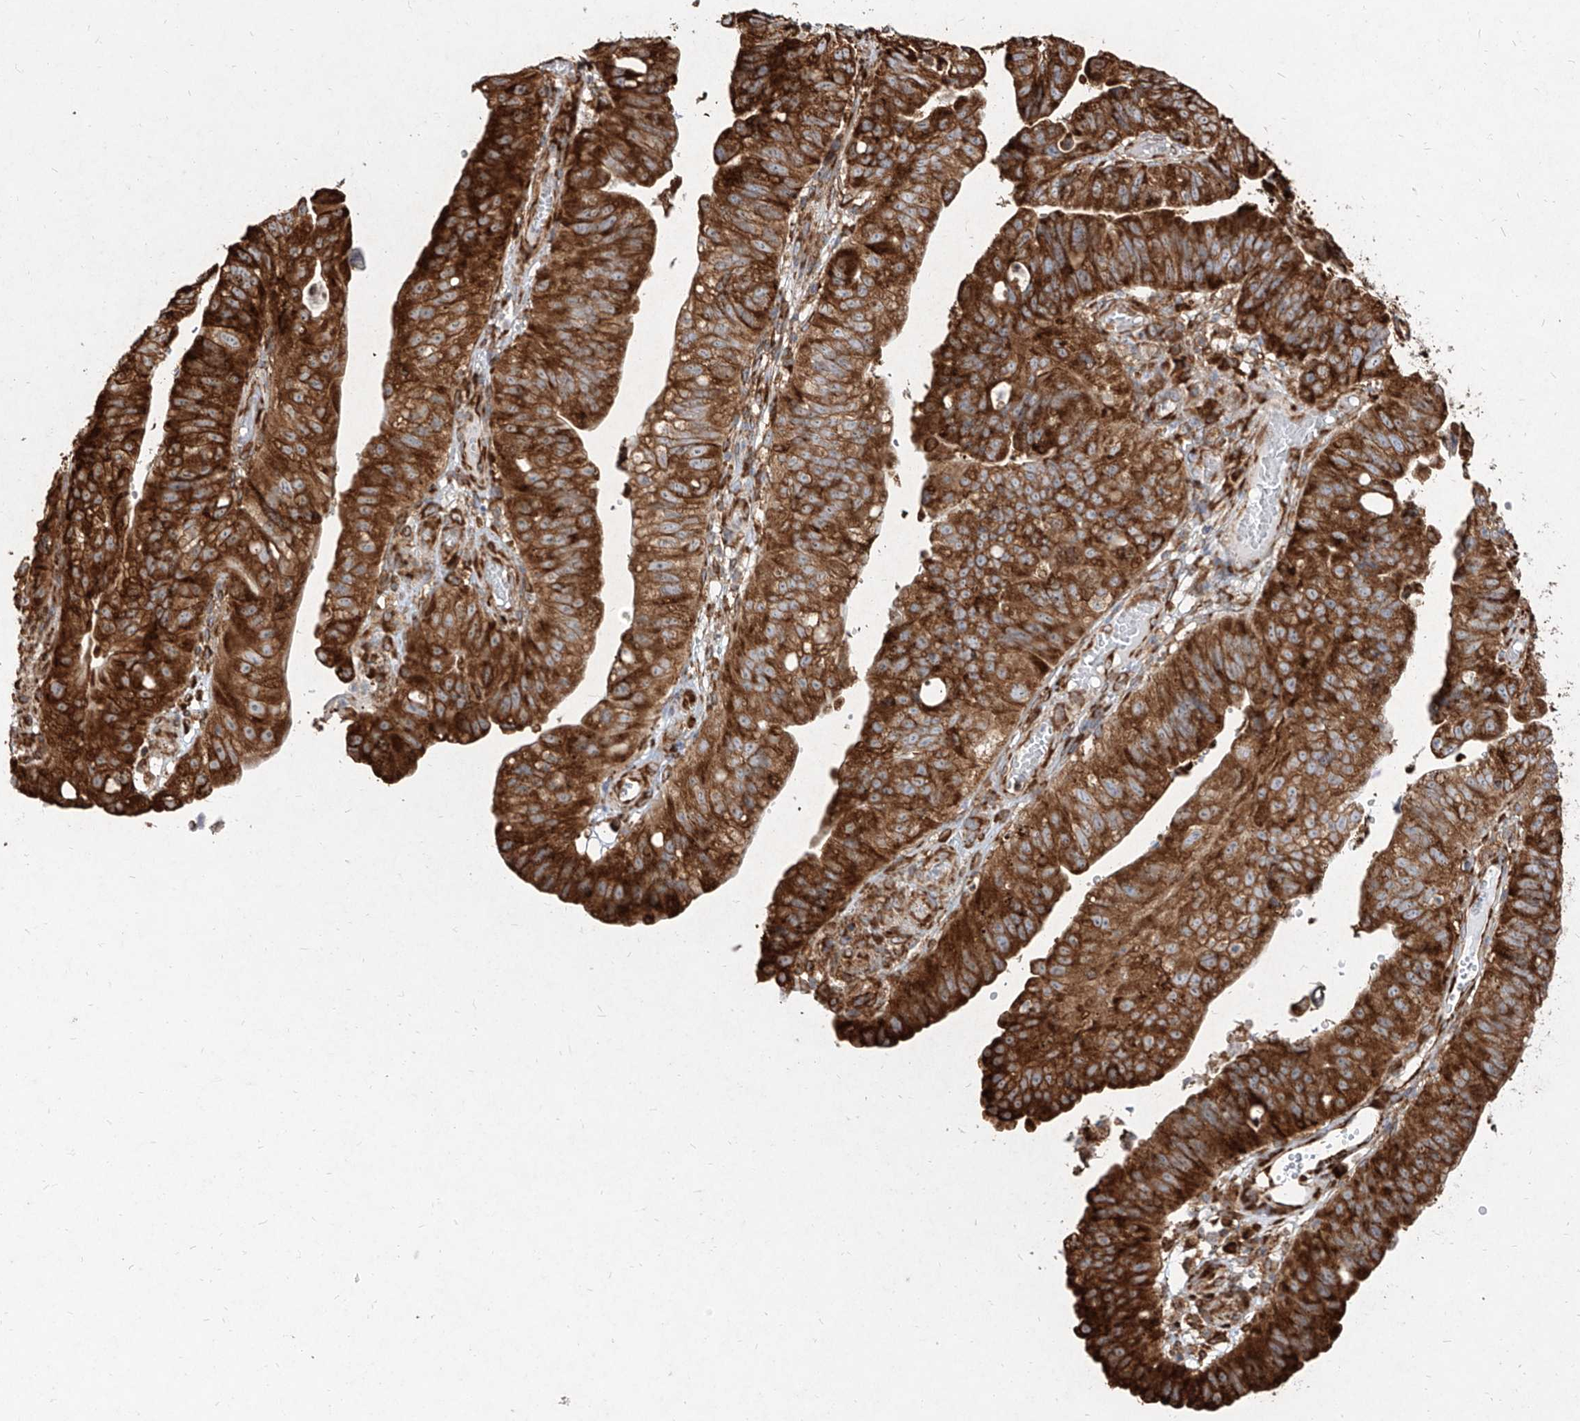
{"staining": {"intensity": "strong", "quantity": ">75%", "location": "cytoplasmic/membranous"}, "tissue": "stomach cancer", "cell_type": "Tumor cells", "image_type": "cancer", "snomed": [{"axis": "morphology", "description": "Adenocarcinoma, NOS"}, {"axis": "topography", "description": "Stomach"}], "caption": "Protein analysis of stomach cancer tissue demonstrates strong cytoplasmic/membranous positivity in about >75% of tumor cells.", "gene": "RPS25", "patient": {"sex": "male", "age": 59}}